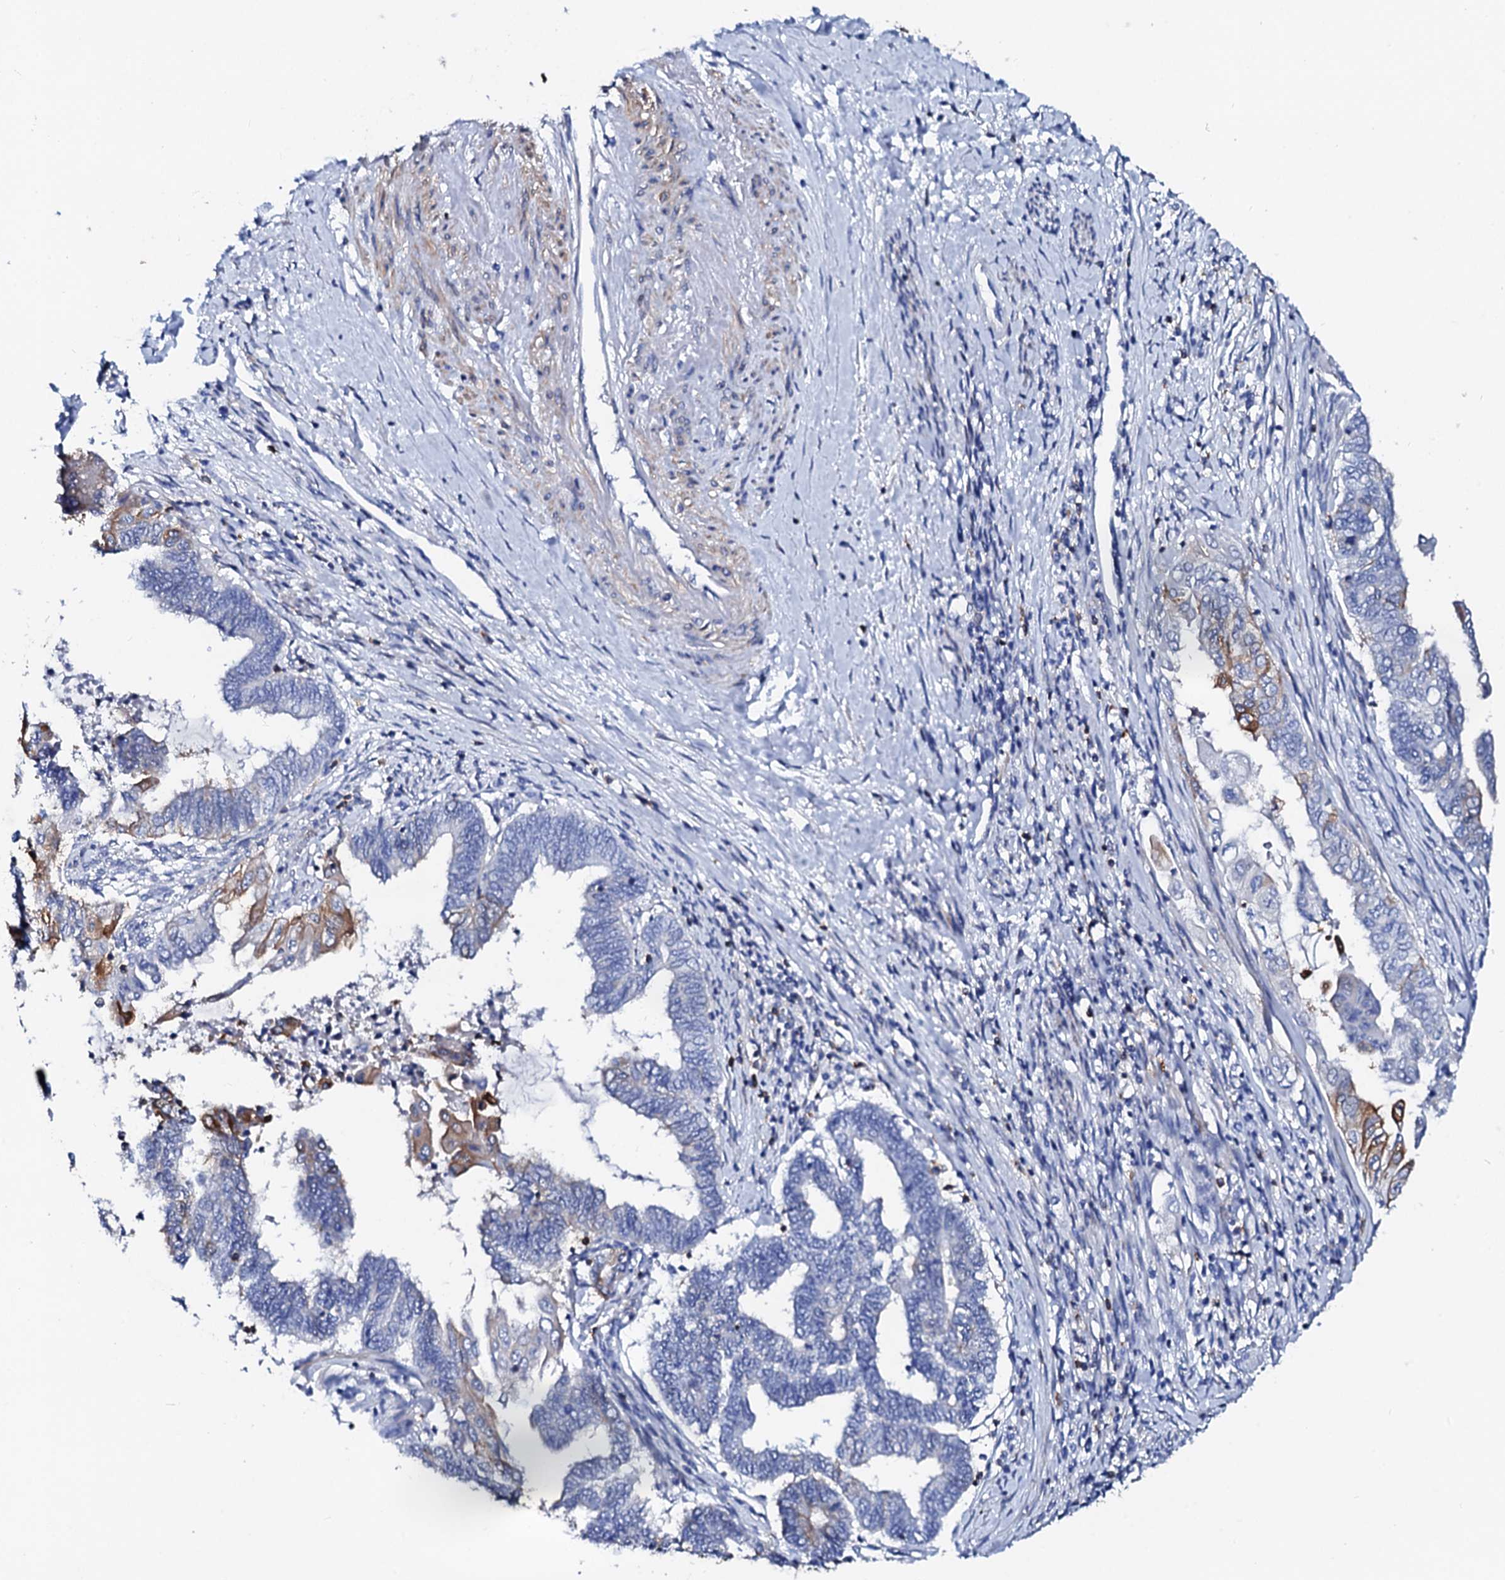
{"staining": {"intensity": "moderate", "quantity": "<25%", "location": "cytoplasmic/membranous"}, "tissue": "endometrial cancer", "cell_type": "Tumor cells", "image_type": "cancer", "snomed": [{"axis": "morphology", "description": "Adenocarcinoma, NOS"}, {"axis": "topography", "description": "Uterus"}, {"axis": "topography", "description": "Endometrium"}], "caption": "Human endometrial cancer stained for a protein (brown) reveals moderate cytoplasmic/membranous positive expression in about <25% of tumor cells.", "gene": "GLB1L3", "patient": {"sex": "female", "age": 70}}